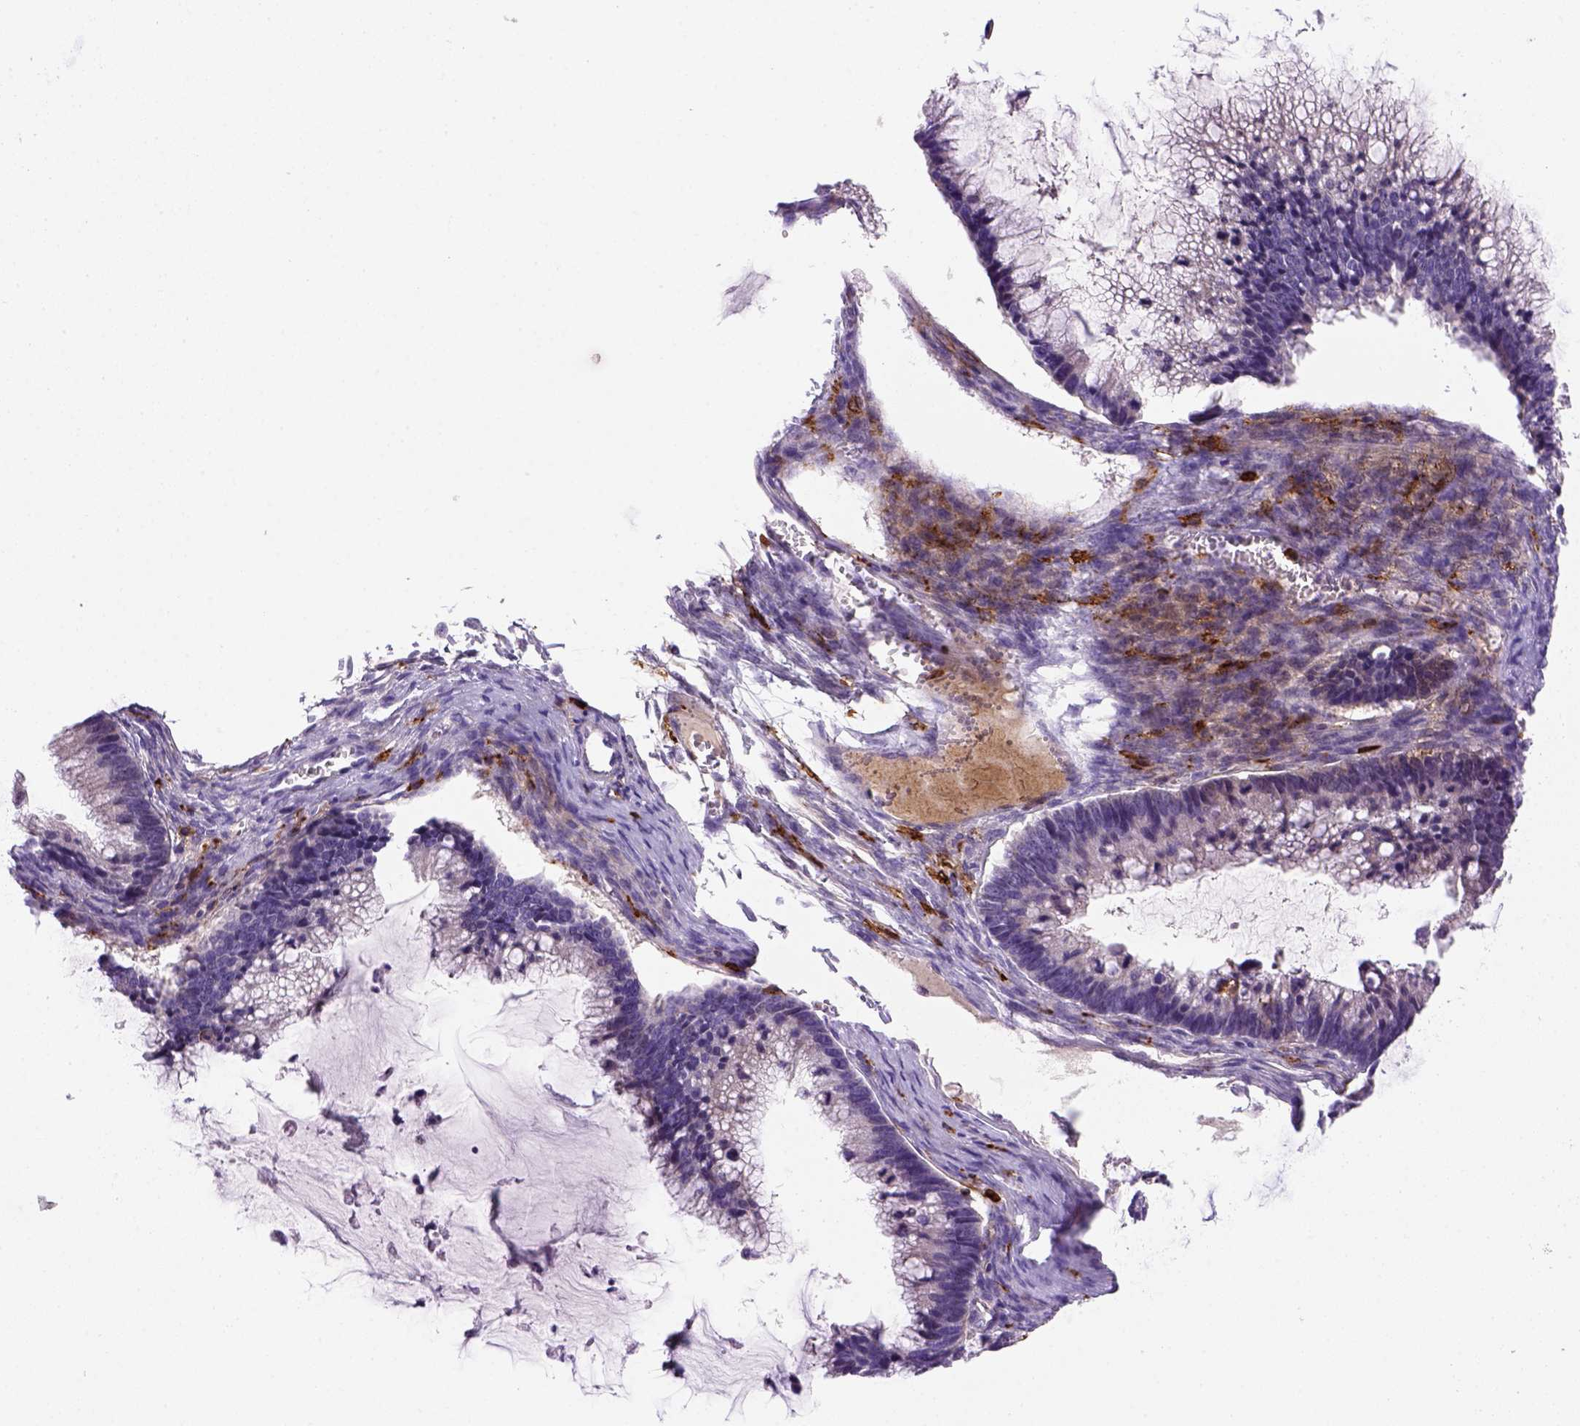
{"staining": {"intensity": "negative", "quantity": "none", "location": "none"}, "tissue": "ovarian cancer", "cell_type": "Tumor cells", "image_type": "cancer", "snomed": [{"axis": "morphology", "description": "Cystadenocarcinoma, mucinous, NOS"}, {"axis": "topography", "description": "Ovary"}], "caption": "Immunohistochemical staining of ovarian cancer (mucinous cystadenocarcinoma) reveals no significant positivity in tumor cells.", "gene": "CD14", "patient": {"sex": "female", "age": 38}}